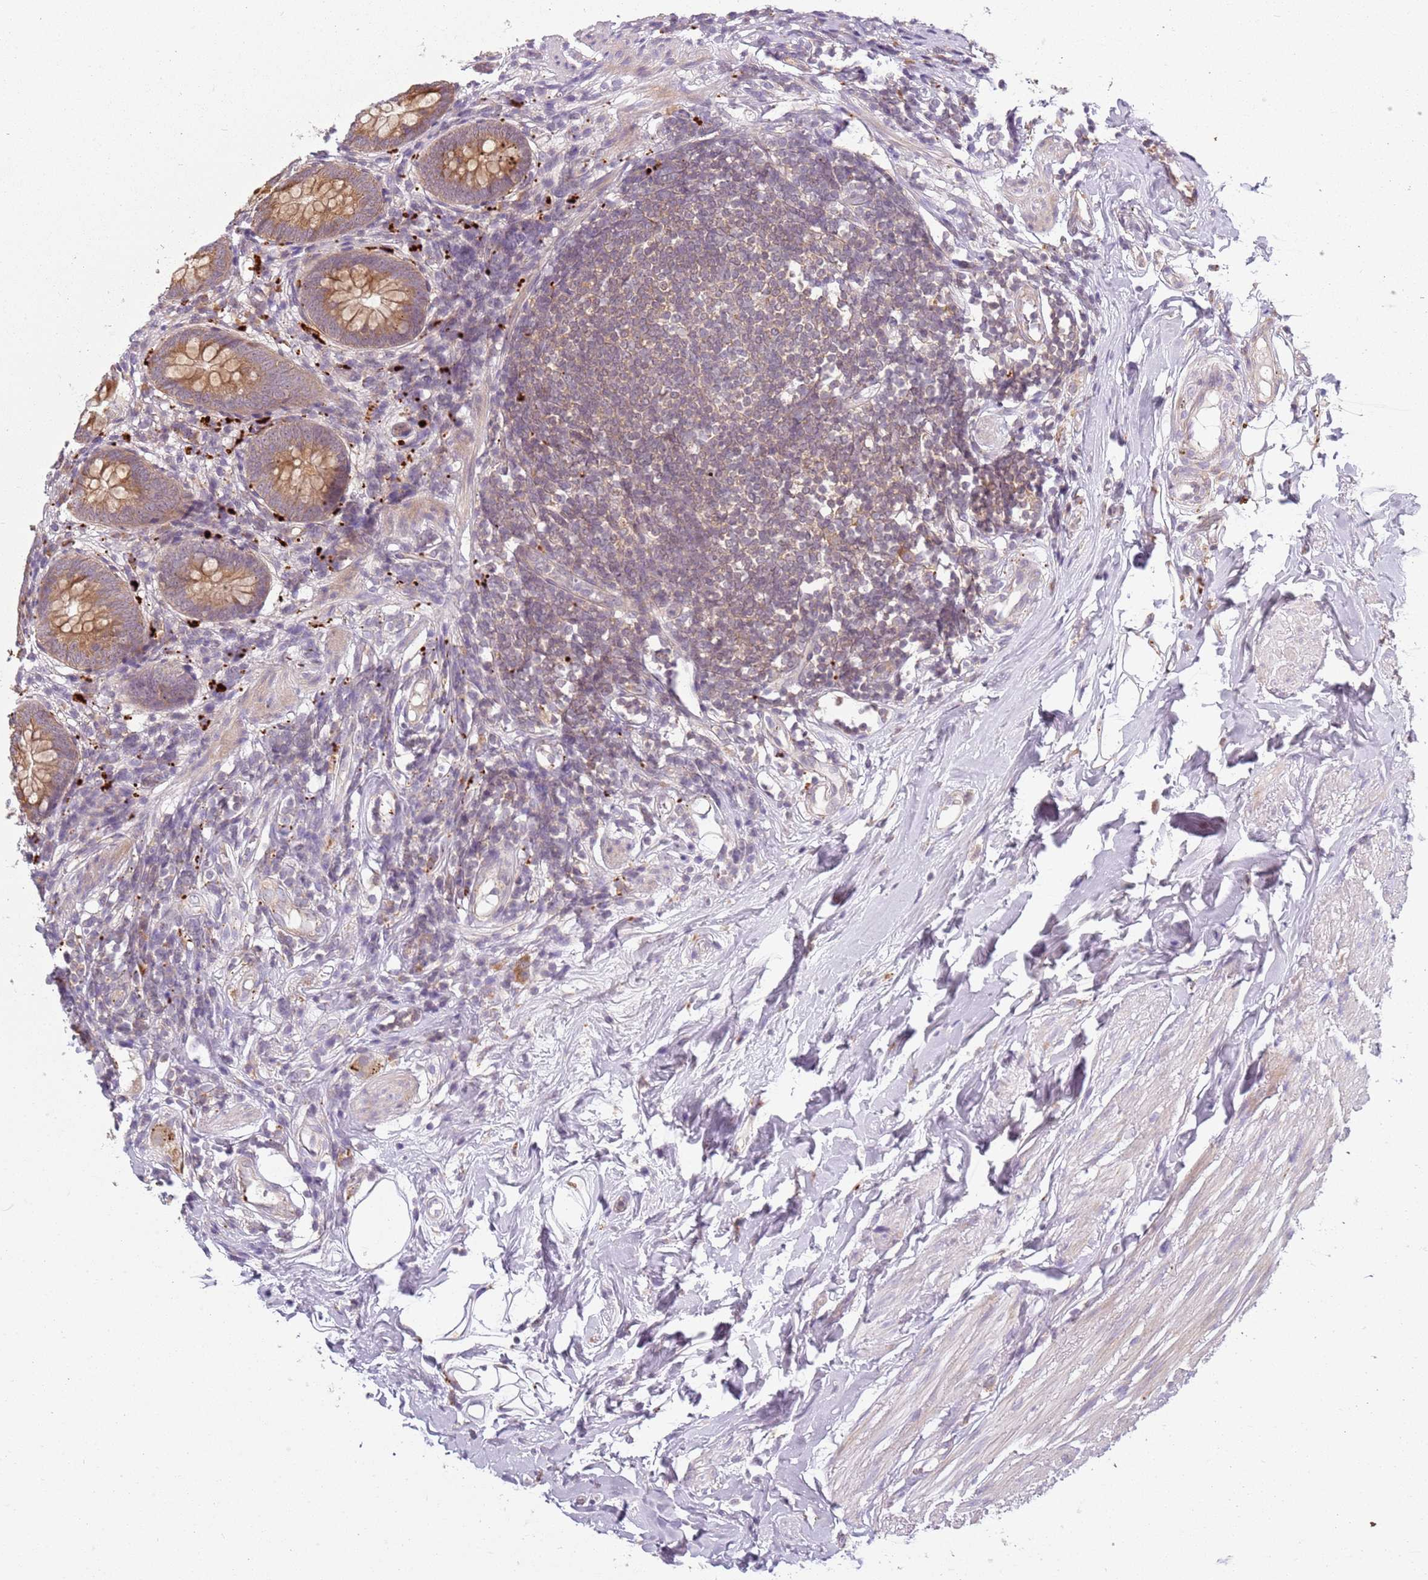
{"staining": {"intensity": "moderate", "quantity": ">75%", "location": "cytoplasmic/membranous"}, "tissue": "appendix", "cell_type": "Glandular cells", "image_type": "normal", "snomed": [{"axis": "morphology", "description": "Normal tissue, NOS"}, {"axis": "topography", "description": "Appendix"}], "caption": "Immunohistochemical staining of normal human appendix shows medium levels of moderate cytoplasmic/membranous expression in approximately >75% of glandular cells.", "gene": "RPS28", "patient": {"sex": "female", "age": 62}}